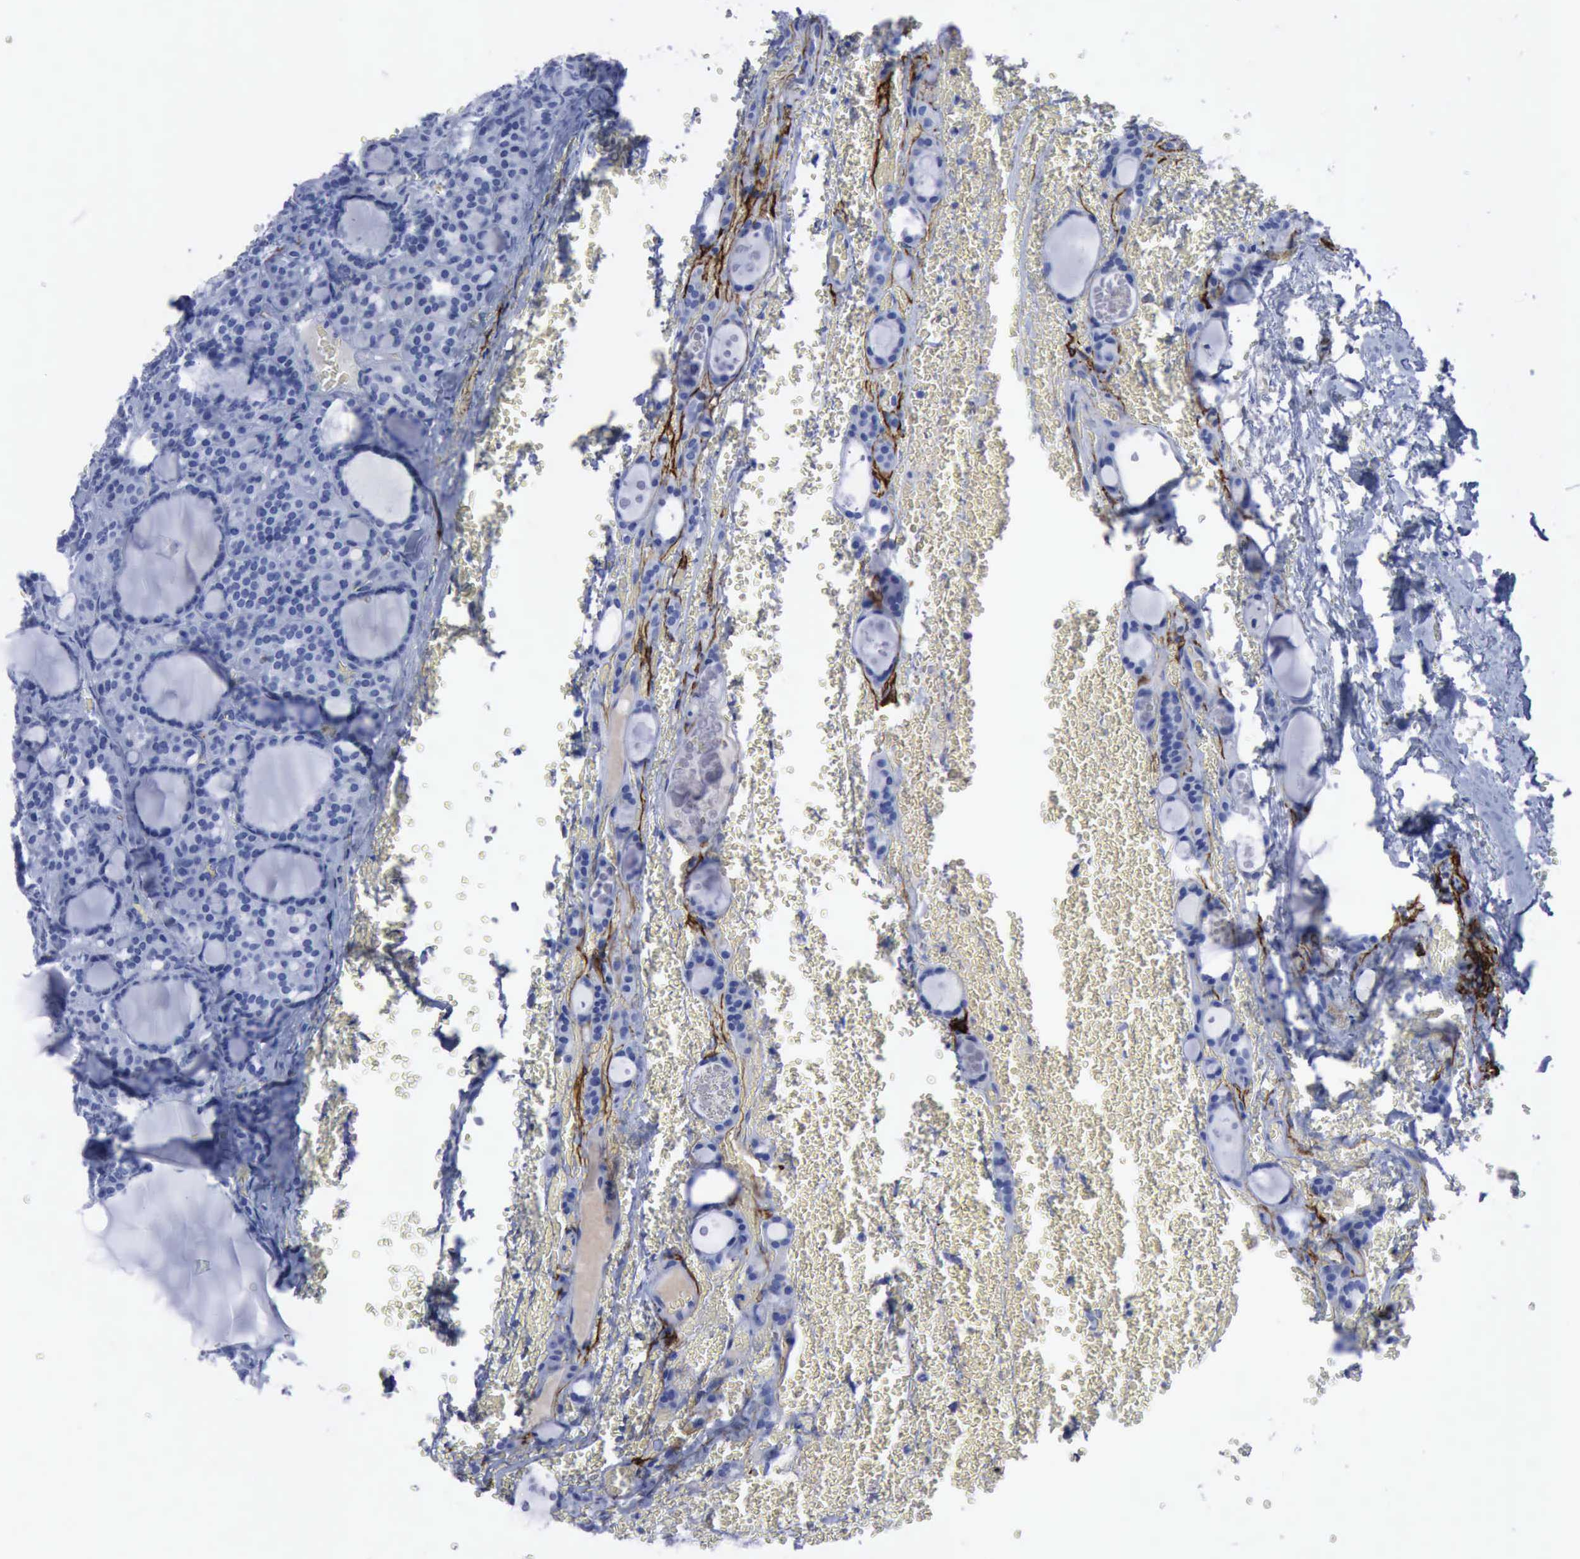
{"staining": {"intensity": "negative", "quantity": "none", "location": "none"}, "tissue": "thyroid cancer", "cell_type": "Tumor cells", "image_type": "cancer", "snomed": [{"axis": "morphology", "description": "Follicular adenoma carcinoma, NOS"}, {"axis": "topography", "description": "Thyroid gland"}], "caption": "This photomicrograph is of thyroid cancer (follicular adenoma carcinoma) stained with immunohistochemistry (IHC) to label a protein in brown with the nuclei are counter-stained blue. There is no expression in tumor cells.", "gene": "NGFR", "patient": {"sex": "female", "age": 71}}